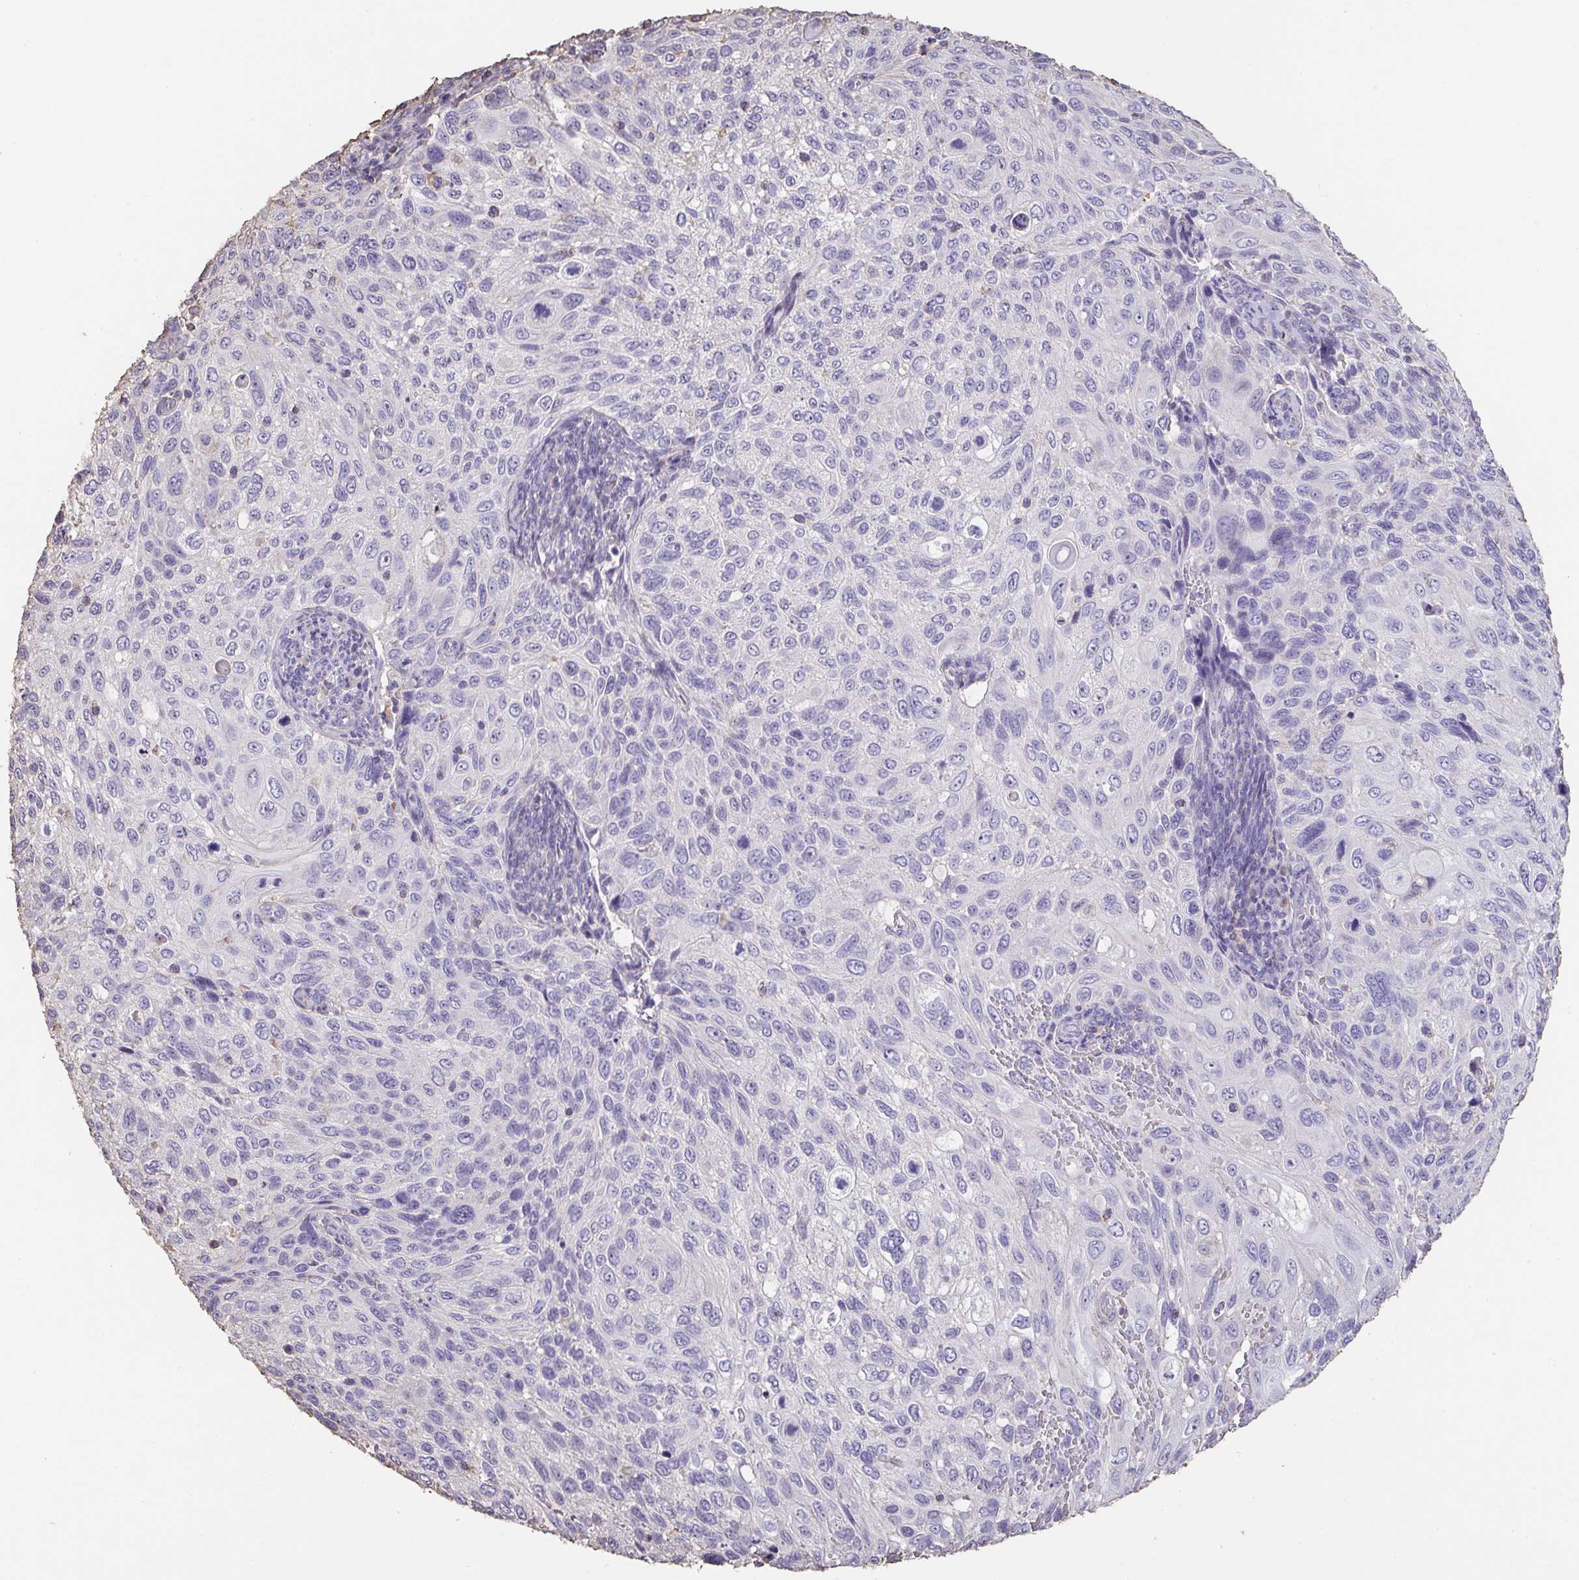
{"staining": {"intensity": "negative", "quantity": "none", "location": "none"}, "tissue": "cervical cancer", "cell_type": "Tumor cells", "image_type": "cancer", "snomed": [{"axis": "morphology", "description": "Squamous cell carcinoma, NOS"}, {"axis": "topography", "description": "Cervix"}], "caption": "Immunohistochemistry of human squamous cell carcinoma (cervical) demonstrates no expression in tumor cells.", "gene": "IL23R", "patient": {"sex": "female", "age": 70}}